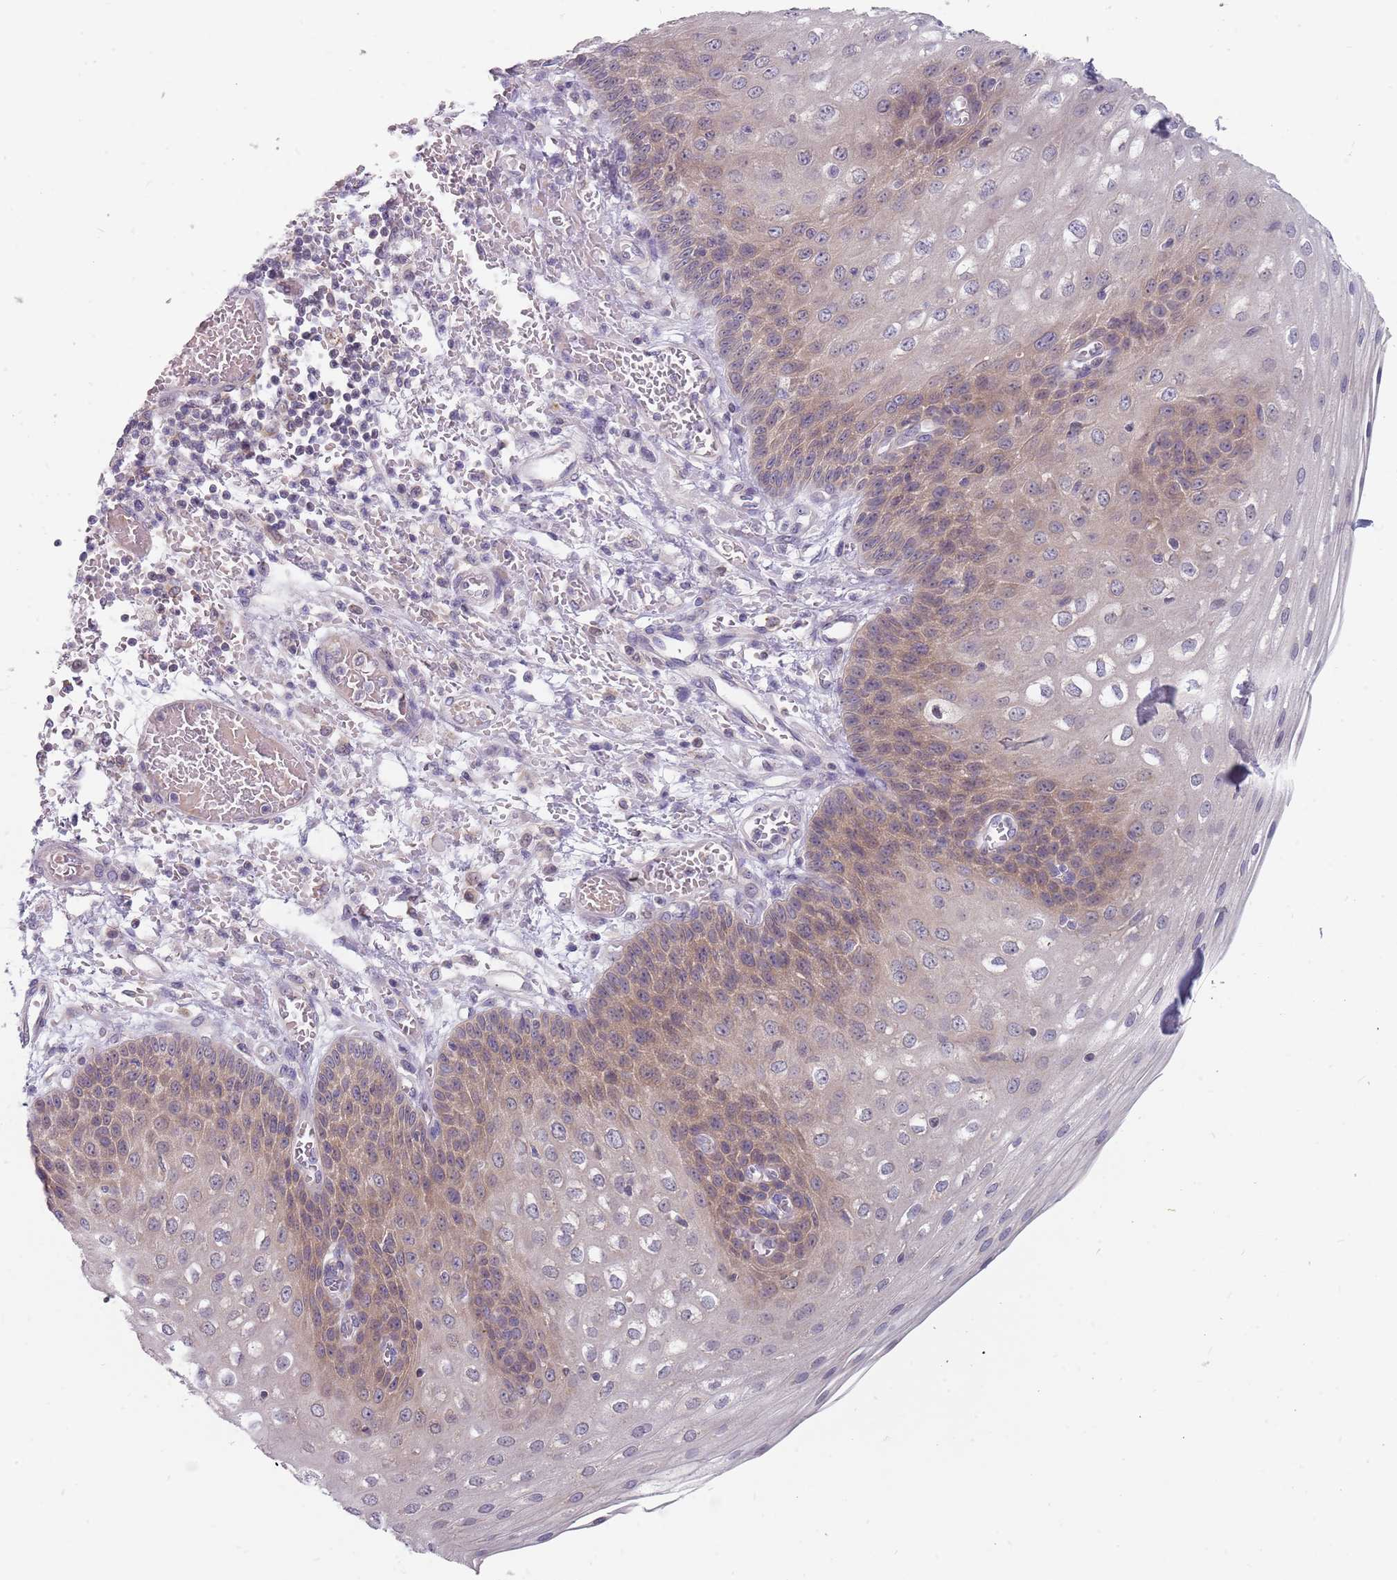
{"staining": {"intensity": "weak", "quantity": "25%-75%", "location": "cytoplasmic/membranous"}, "tissue": "esophagus", "cell_type": "Squamous epithelial cells", "image_type": "normal", "snomed": [{"axis": "morphology", "description": "Normal tissue, NOS"}, {"axis": "topography", "description": "Esophagus"}], "caption": "IHC photomicrograph of normal esophagus: esophagus stained using immunohistochemistry displays low levels of weak protein expression localized specifically in the cytoplasmic/membranous of squamous epithelial cells, appearing as a cytoplasmic/membranous brown color.", "gene": "CMTR2", "patient": {"sex": "male", "age": 81}}